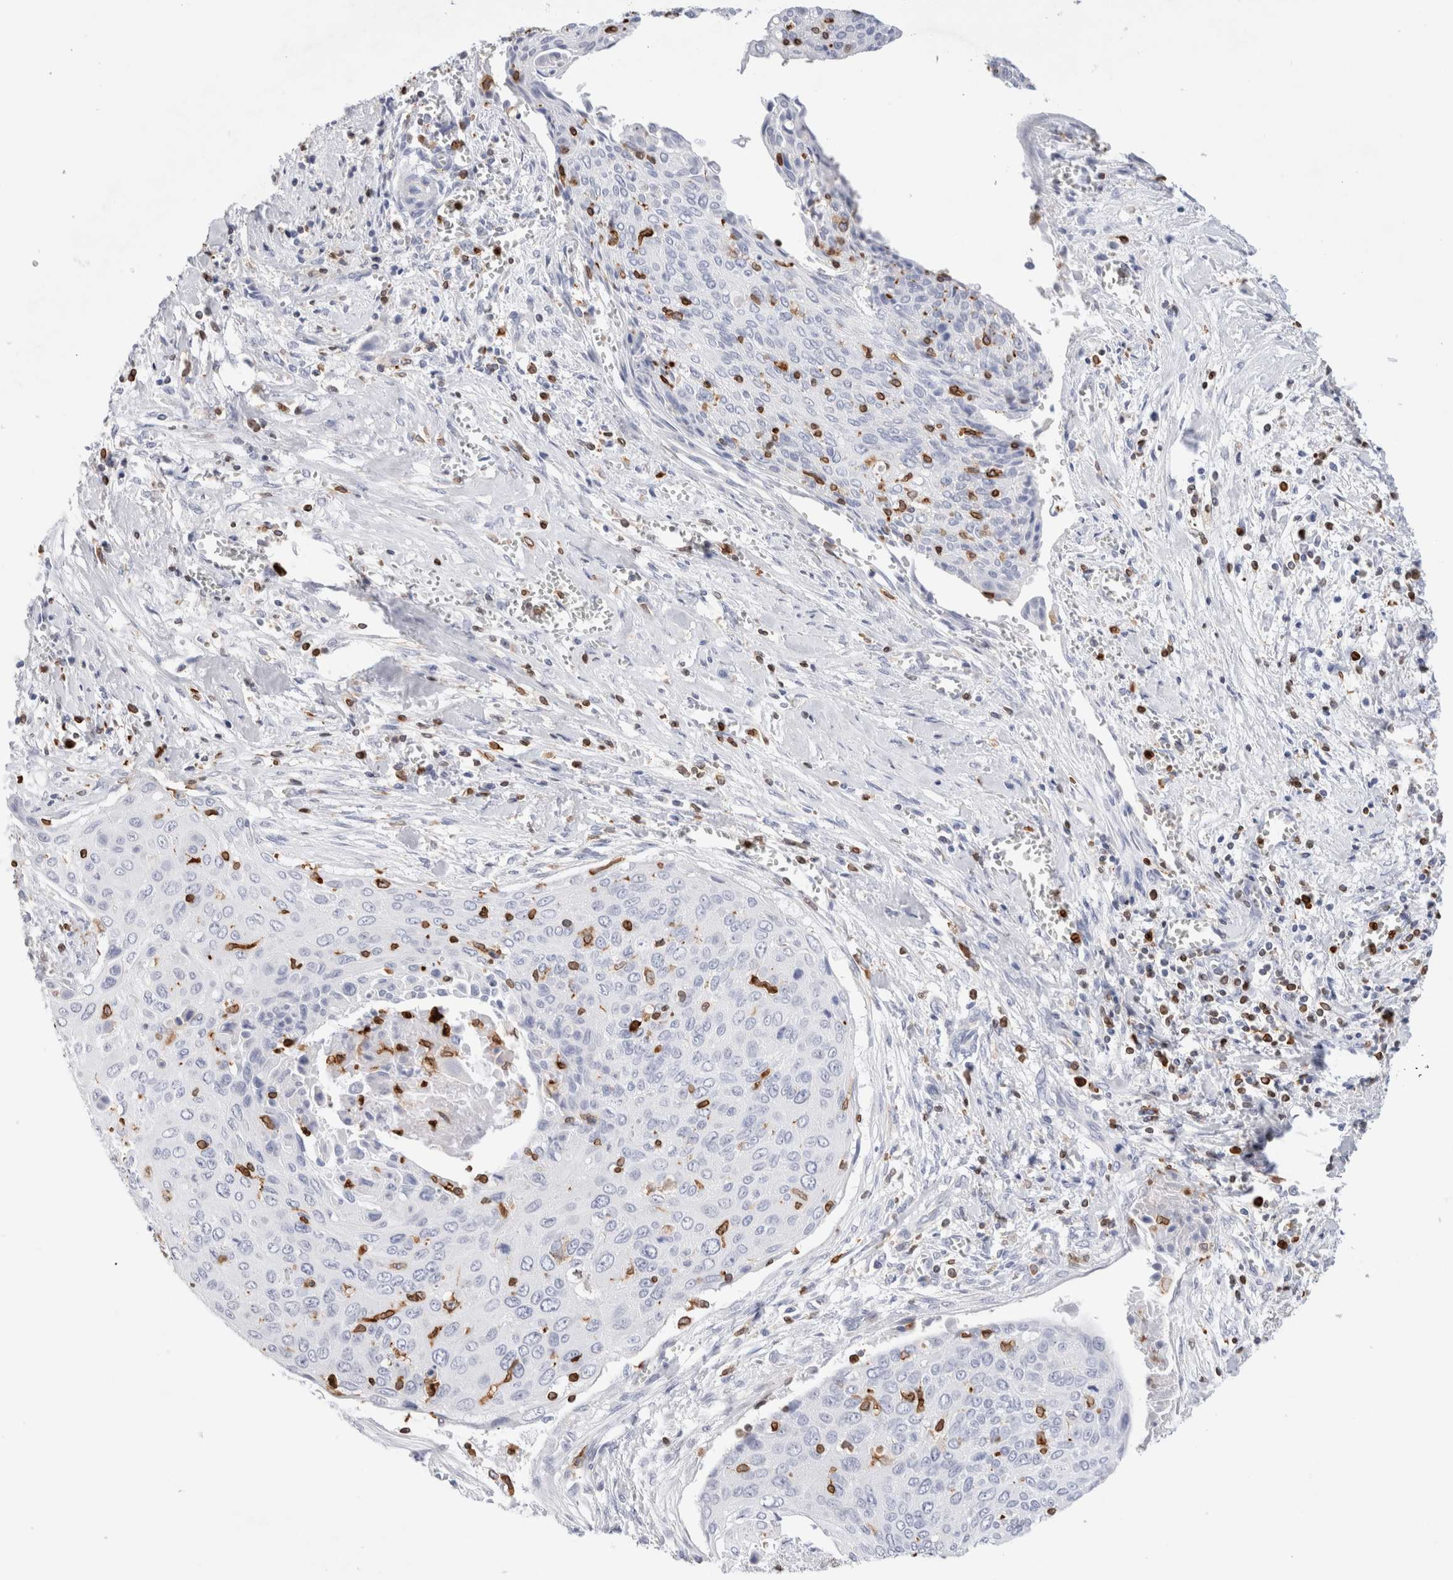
{"staining": {"intensity": "negative", "quantity": "none", "location": "none"}, "tissue": "cervical cancer", "cell_type": "Tumor cells", "image_type": "cancer", "snomed": [{"axis": "morphology", "description": "Squamous cell carcinoma, NOS"}, {"axis": "topography", "description": "Cervix"}], "caption": "The immunohistochemistry (IHC) micrograph has no significant positivity in tumor cells of cervical cancer (squamous cell carcinoma) tissue.", "gene": "ALOX5AP", "patient": {"sex": "female", "age": 55}}